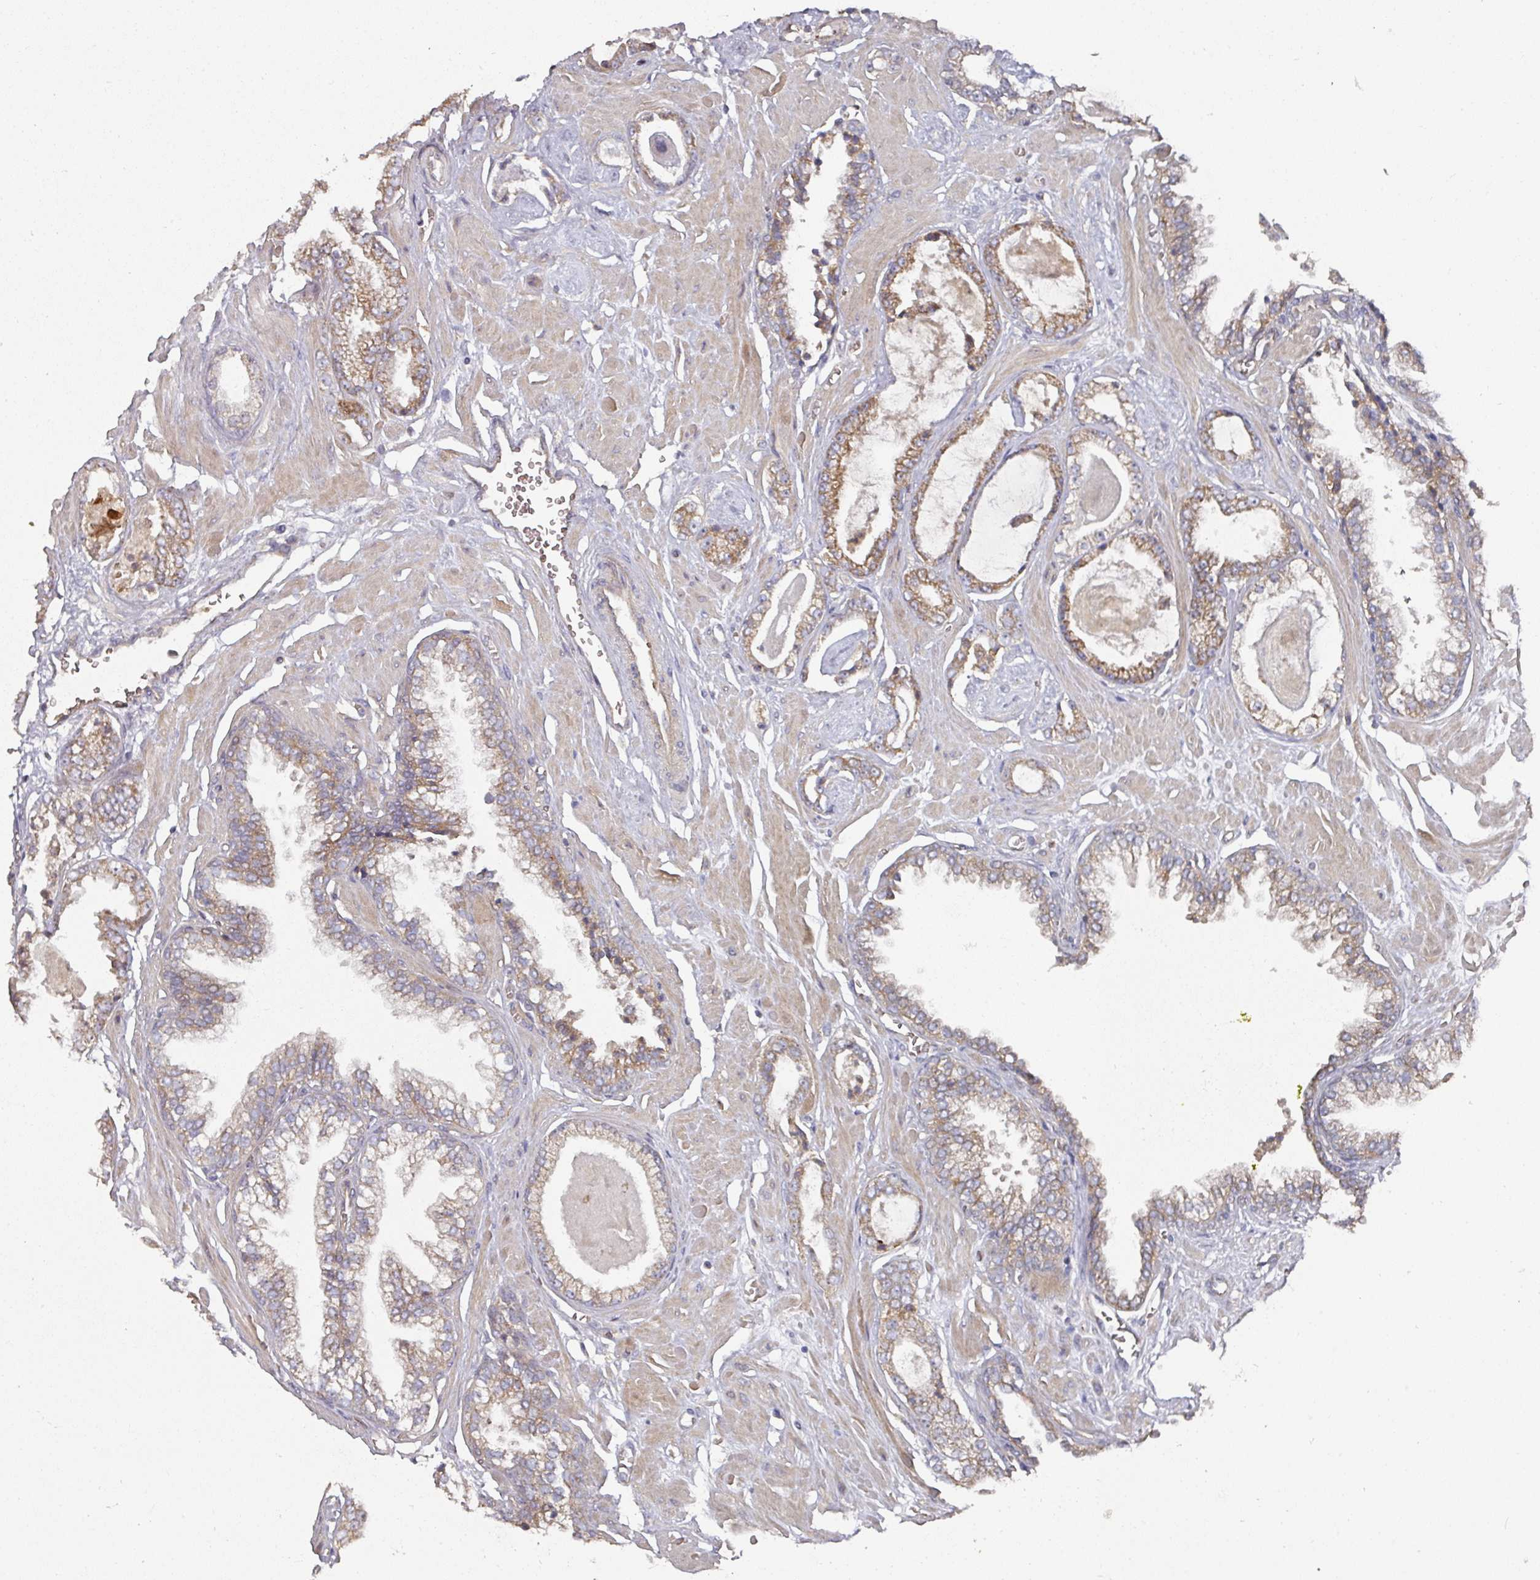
{"staining": {"intensity": "moderate", "quantity": "25%-75%", "location": "cytoplasmic/membranous"}, "tissue": "prostate cancer", "cell_type": "Tumor cells", "image_type": "cancer", "snomed": [{"axis": "morphology", "description": "Adenocarcinoma, Low grade"}, {"axis": "topography", "description": "Prostate"}], "caption": "Immunohistochemical staining of human prostate cancer (adenocarcinoma (low-grade)) demonstrates medium levels of moderate cytoplasmic/membranous protein staining in about 25%-75% of tumor cells. Nuclei are stained in blue.", "gene": "DNAJC7", "patient": {"sex": "male", "age": 60}}